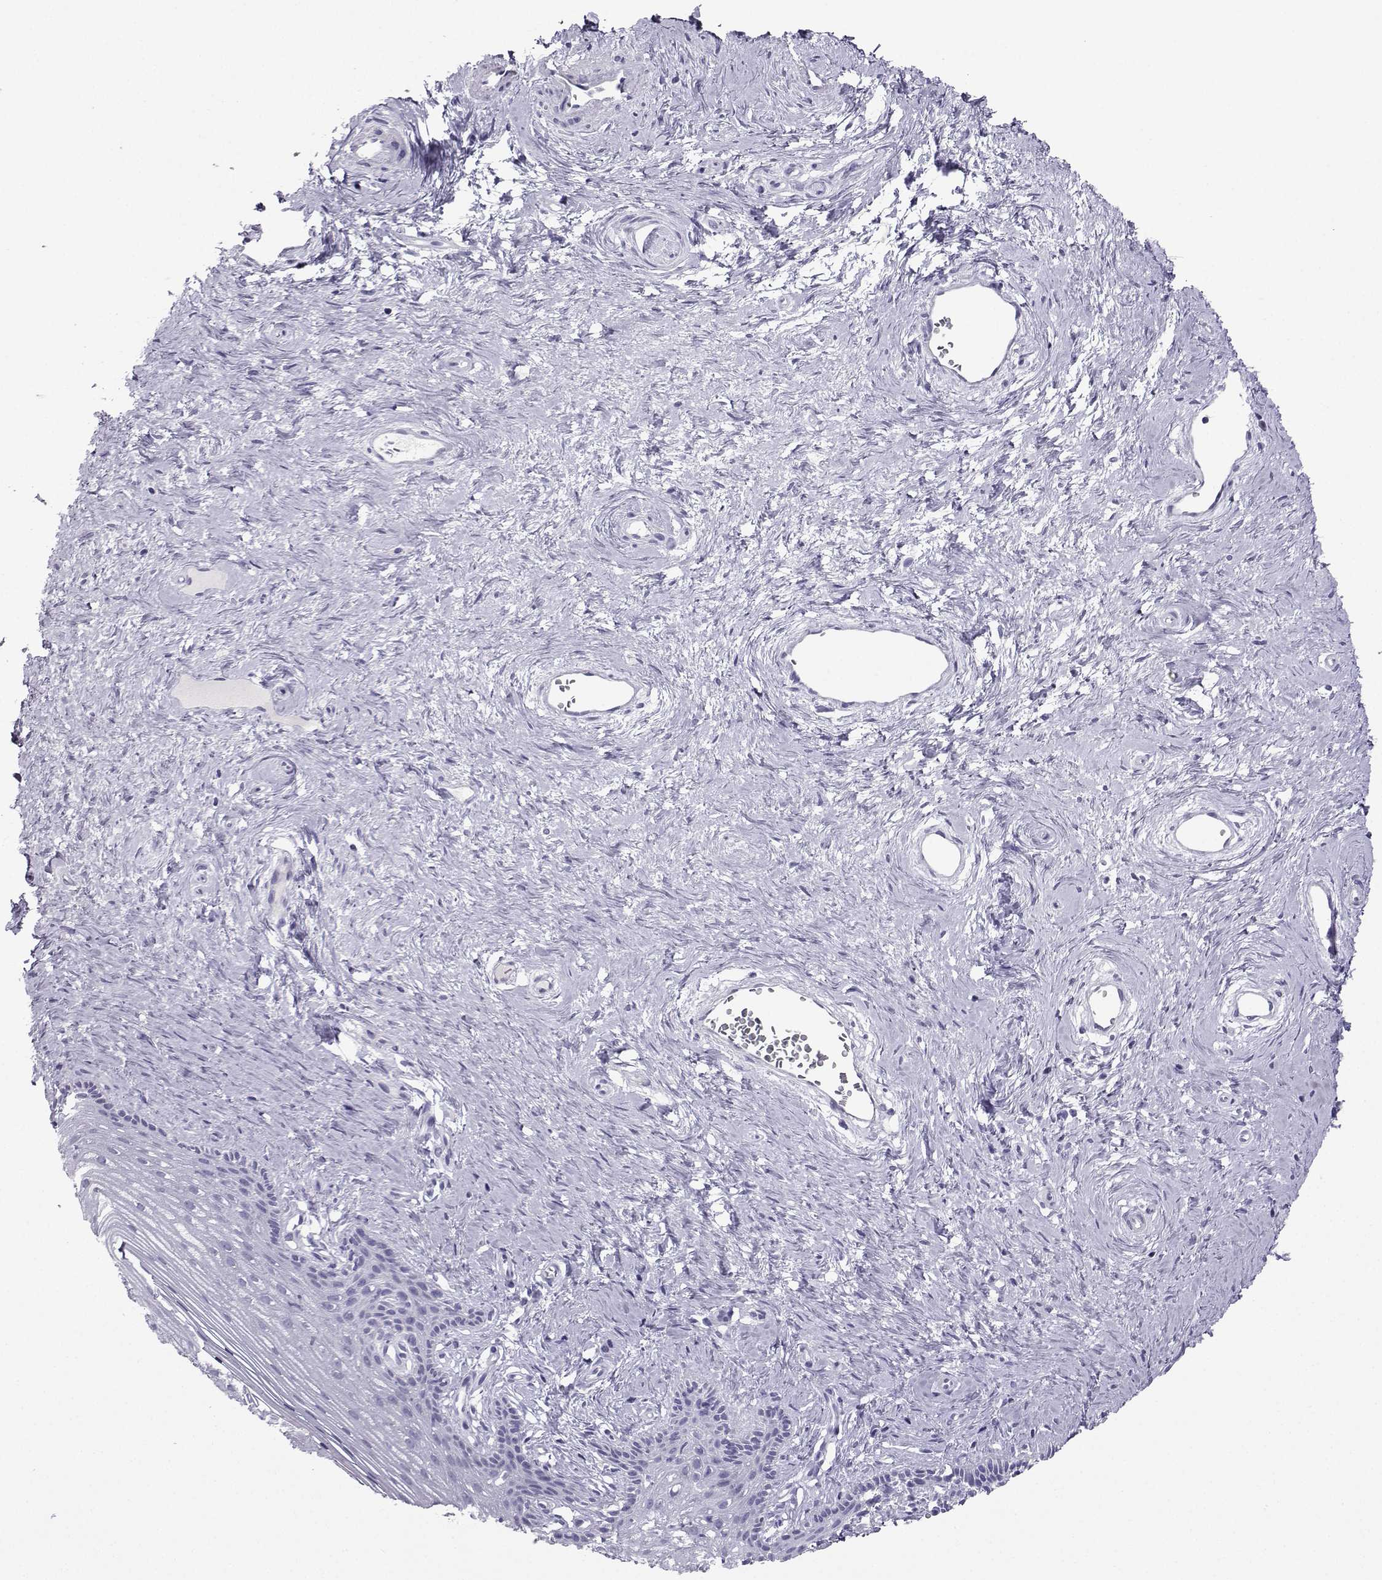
{"staining": {"intensity": "negative", "quantity": "none", "location": "none"}, "tissue": "vagina", "cell_type": "Squamous epithelial cells", "image_type": "normal", "snomed": [{"axis": "morphology", "description": "Normal tissue, NOS"}, {"axis": "topography", "description": "Vagina"}], "caption": "This is an immunohistochemistry photomicrograph of benign human vagina. There is no expression in squamous epithelial cells.", "gene": "FBXO24", "patient": {"sex": "female", "age": 45}}